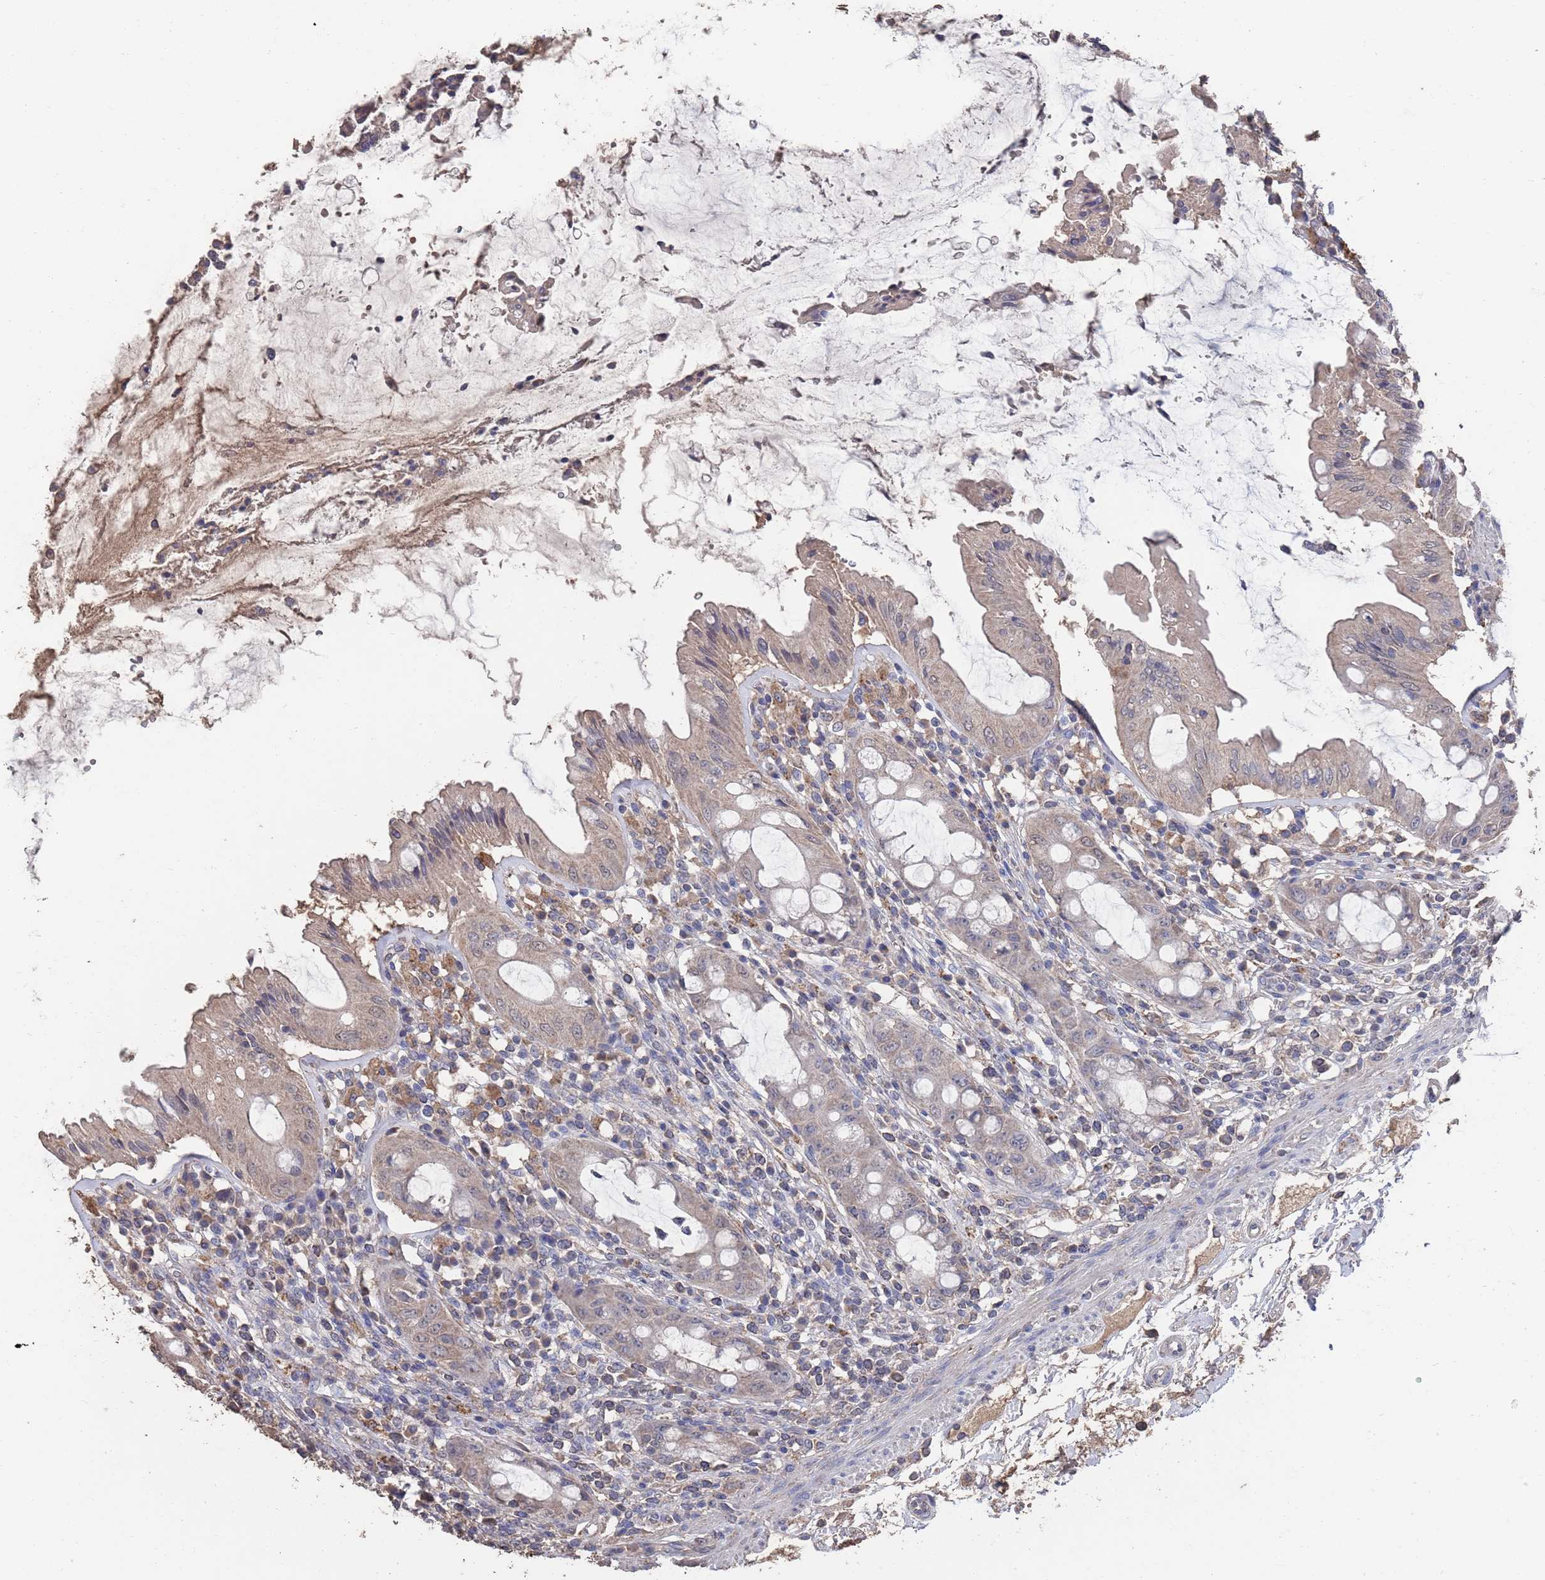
{"staining": {"intensity": "weak", "quantity": ">75%", "location": "cytoplasmic/membranous"}, "tissue": "rectum", "cell_type": "Glandular cells", "image_type": "normal", "snomed": [{"axis": "morphology", "description": "Normal tissue, NOS"}, {"axis": "topography", "description": "Rectum"}], "caption": "Glandular cells demonstrate low levels of weak cytoplasmic/membranous staining in approximately >75% of cells in normal rectum.", "gene": "BTBD18", "patient": {"sex": "female", "age": 57}}